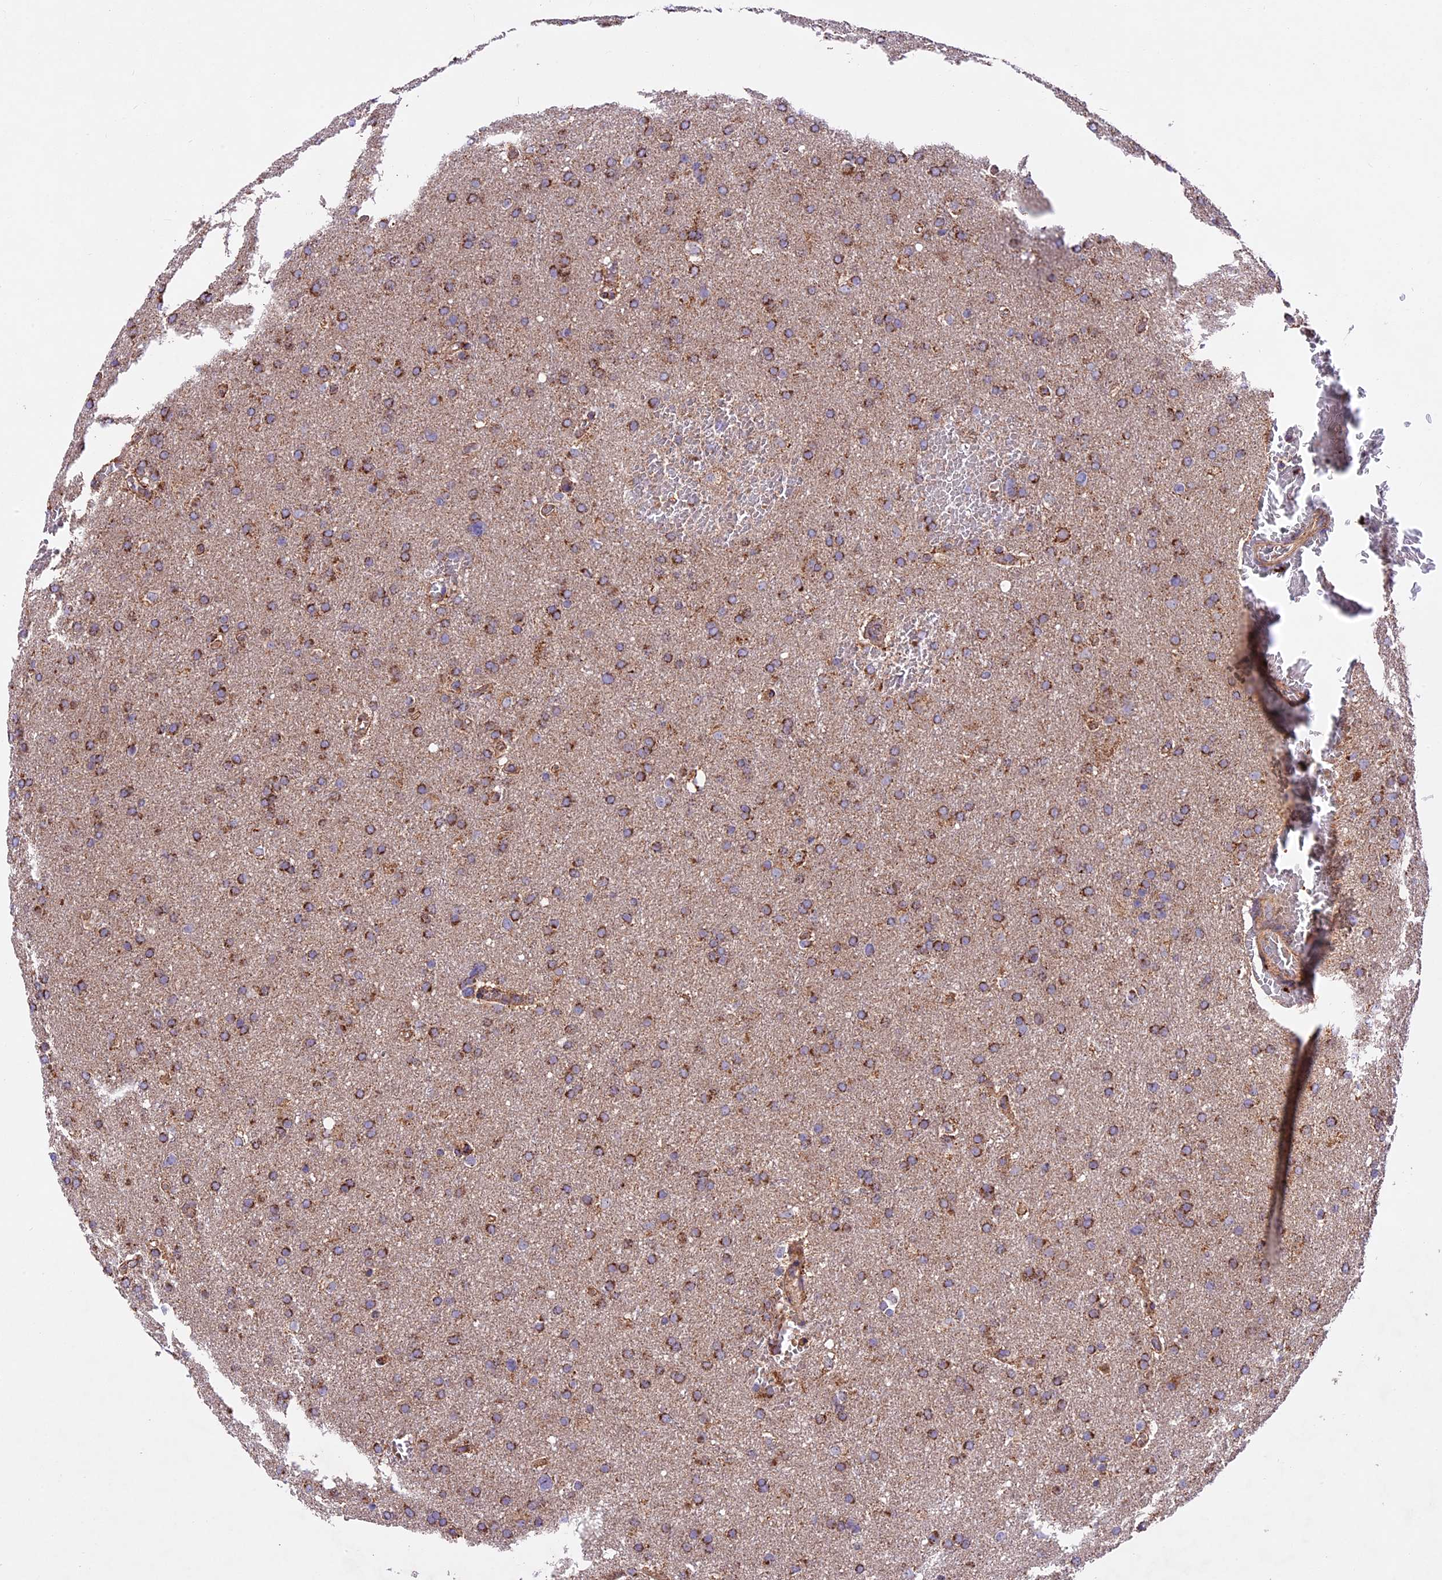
{"staining": {"intensity": "strong", "quantity": ">75%", "location": "cytoplasmic/membranous"}, "tissue": "glioma", "cell_type": "Tumor cells", "image_type": "cancer", "snomed": [{"axis": "morphology", "description": "Glioma, malignant, High grade"}, {"axis": "topography", "description": "Cerebral cortex"}], "caption": "Immunohistochemical staining of human glioma demonstrates high levels of strong cytoplasmic/membranous staining in about >75% of tumor cells.", "gene": "NDUFA8", "patient": {"sex": "female", "age": 36}}